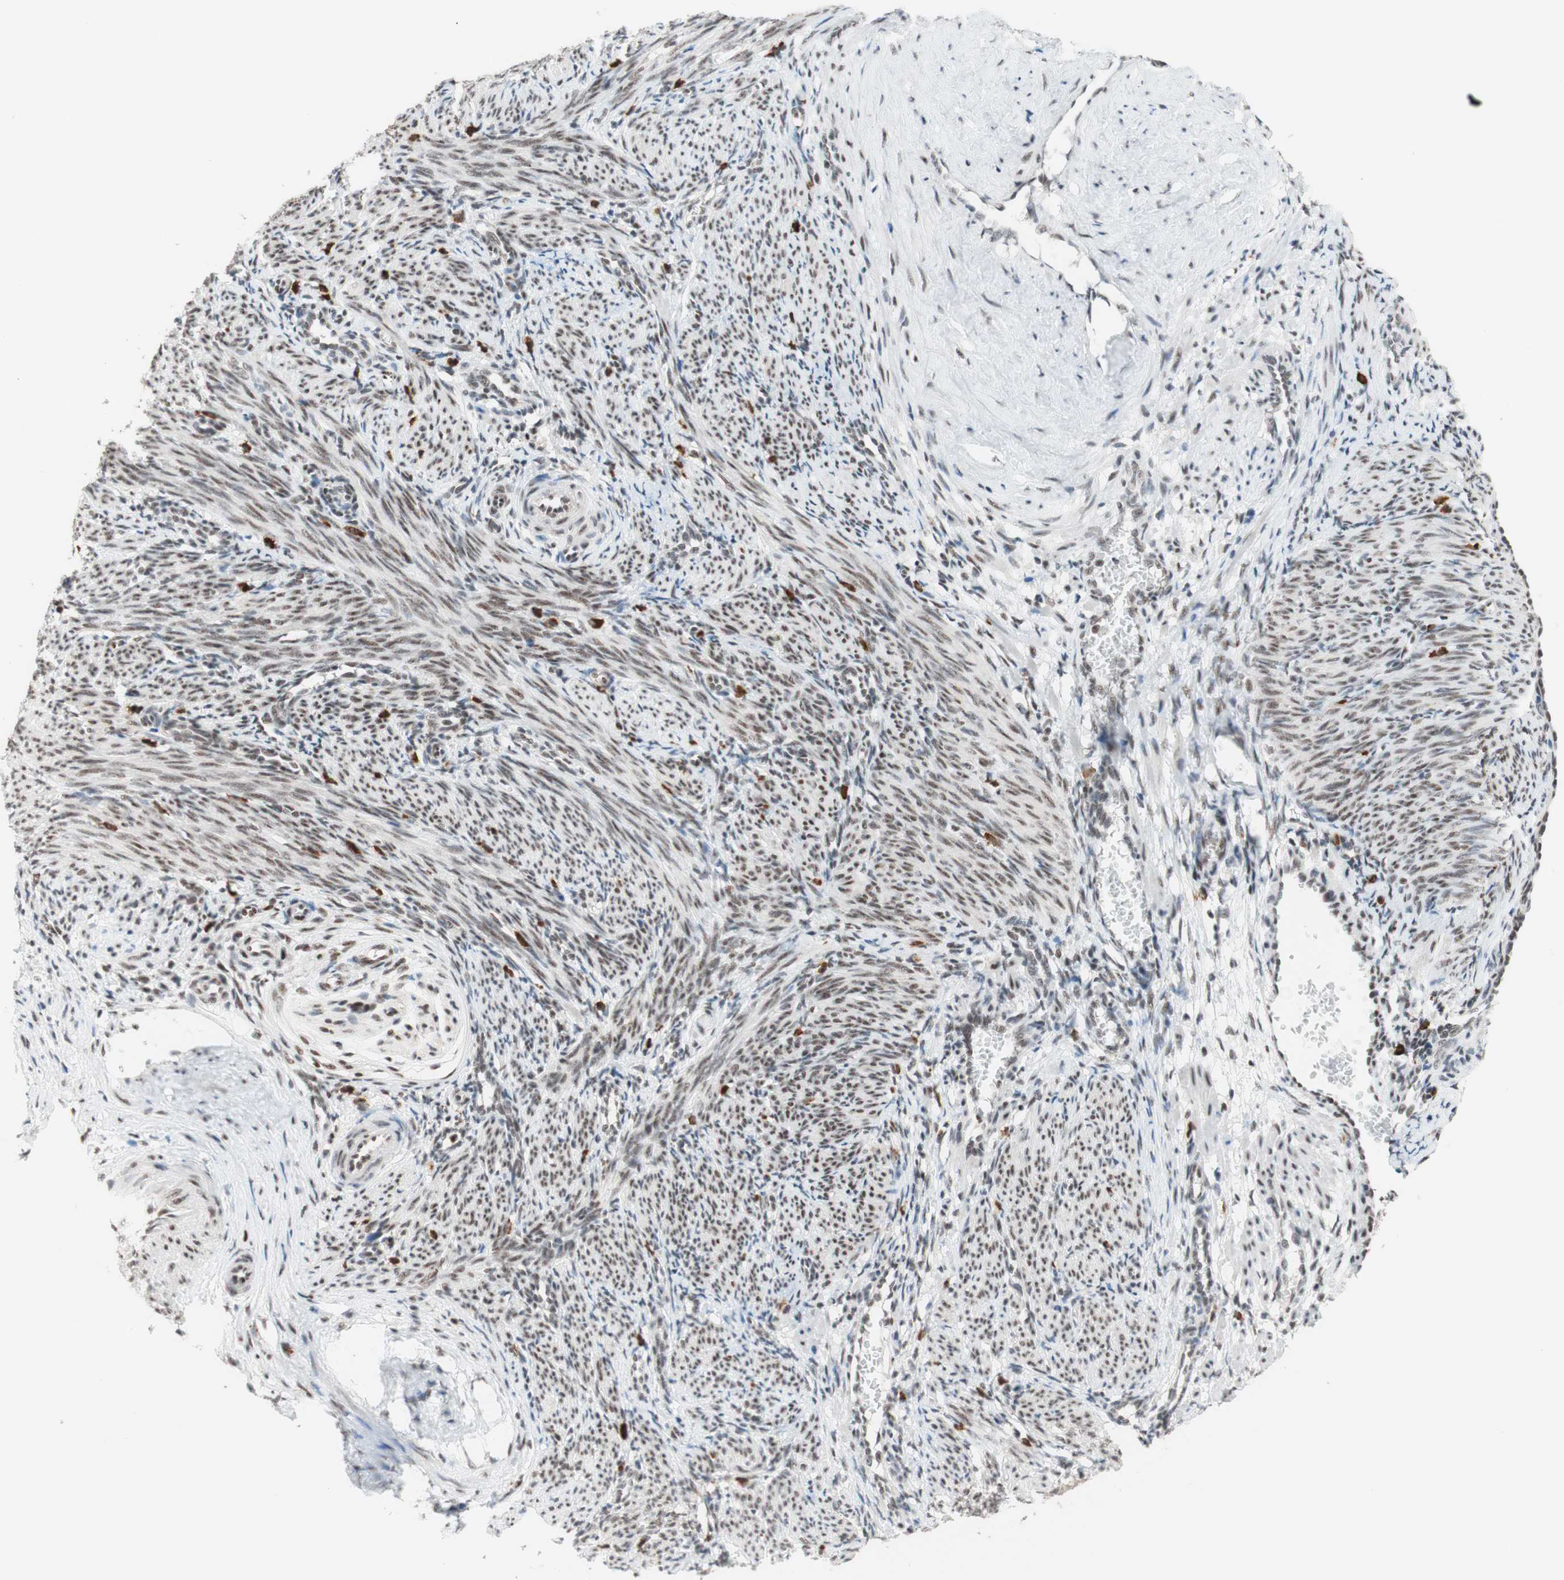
{"staining": {"intensity": "strong", "quantity": "25%-75%", "location": "nuclear"}, "tissue": "smooth muscle", "cell_type": "Smooth muscle cells", "image_type": "normal", "snomed": [{"axis": "morphology", "description": "Normal tissue, NOS"}, {"axis": "topography", "description": "Endometrium"}], "caption": "DAB immunohistochemical staining of unremarkable human smooth muscle exhibits strong nuclear protein expression in about 25%-75% of smooth muscle cells.", "gene": "PRPF19", "patient": {"sex": "female", "age": 33}}